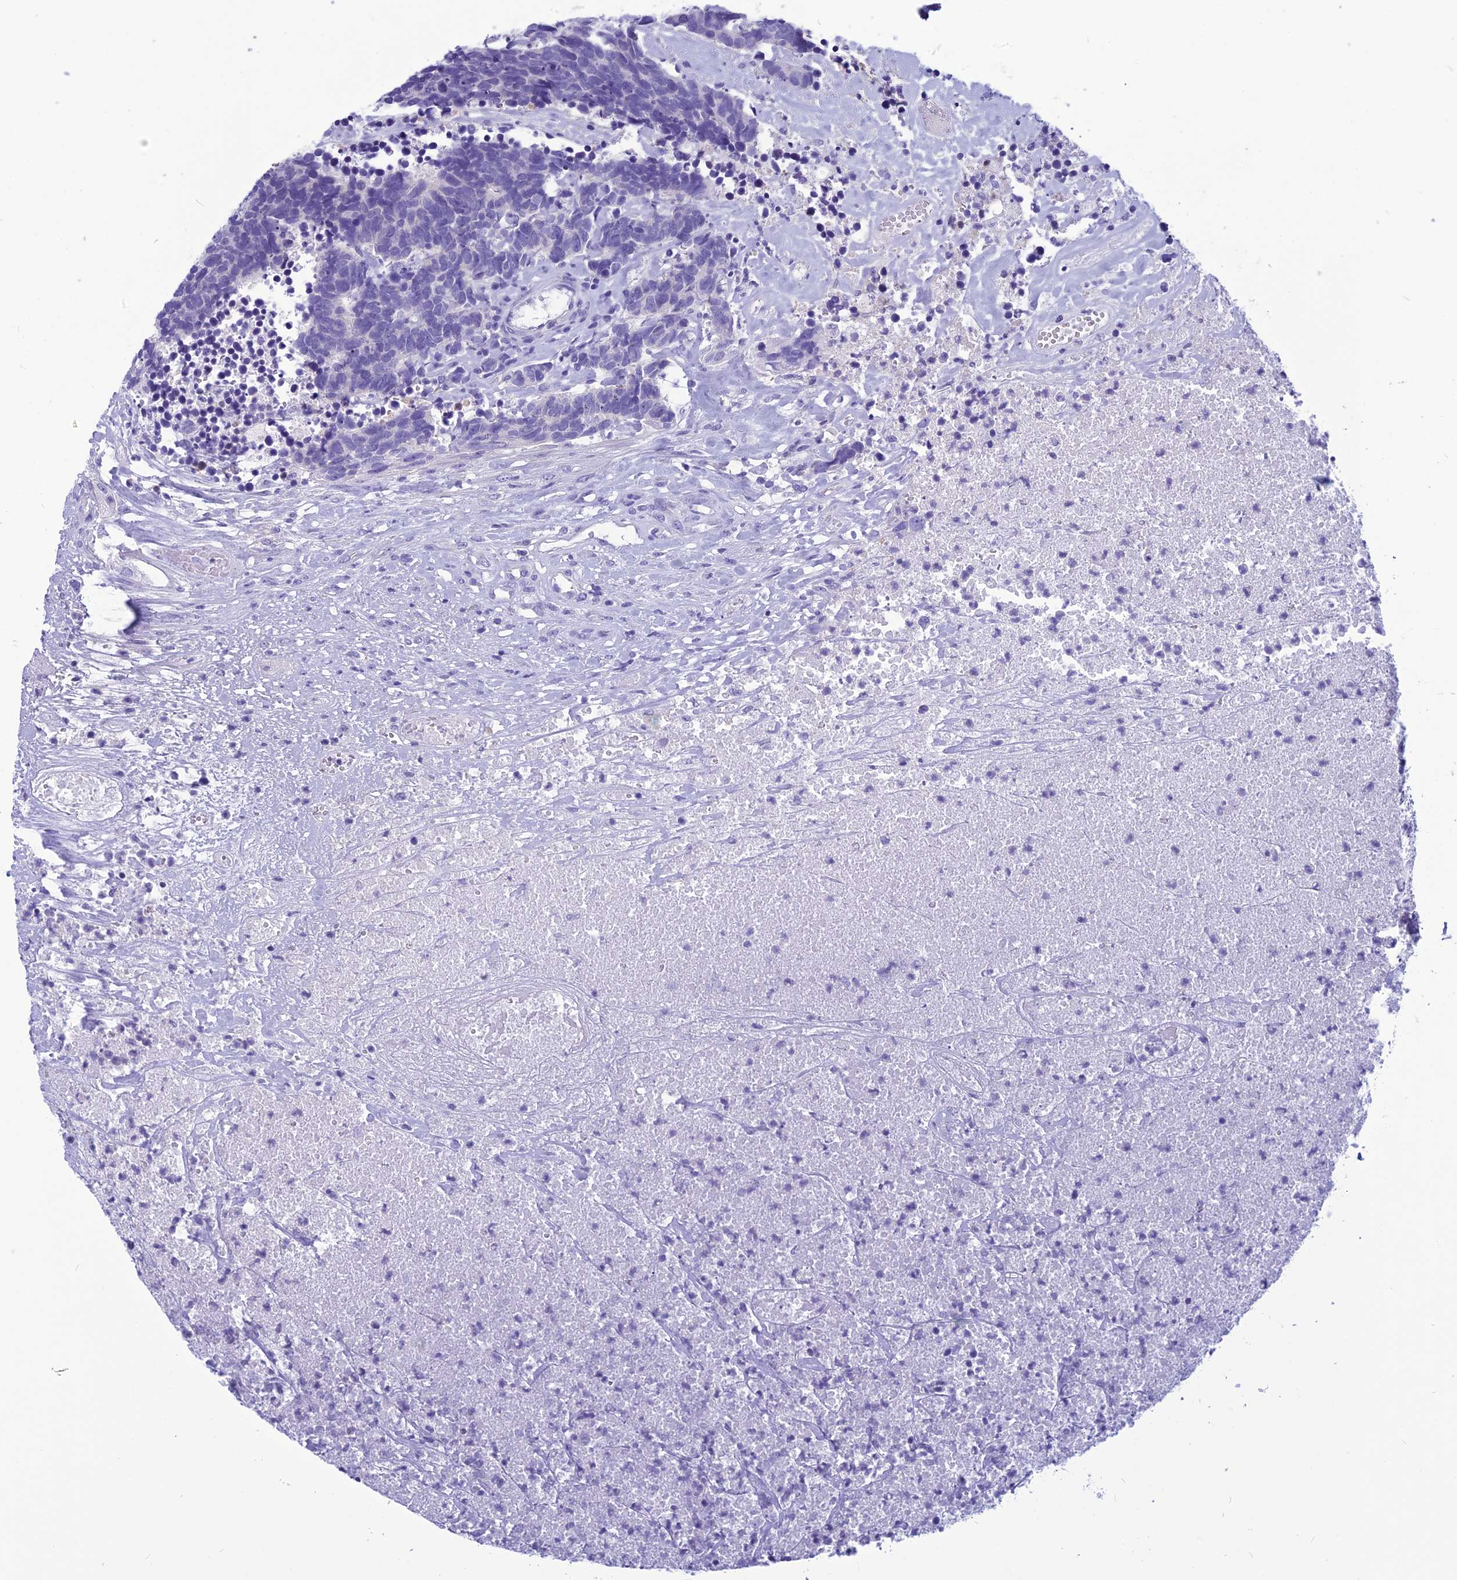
{"staining": {"intensity": "negative", "quantity": "none", "location": "none"}, "tissue": "carcinoid", "cell_type": "Tumor cells", "image_type": "cancer", "snomed": [{"axis": "morphology", "description": "Carcinoma, NOS"}, {"axis": "morphology", "description": "Carcinoid, malignant, NOS"}, {"axis": "topography", "description": "Urinary bladder"}], "caption": "IHC photomicrograph of neoplastic tissue: carcinoid (malignant) stained with DAB (3,3'-diaminobenzidine) displays no significant protein positivity in tumor cells. The staining is performed using DAB (3,3'-diaminobenzidine) brown chromogen with nuclei counter-stained in using hematoxylin.", "gene": "BBS2", "patient": {"sex": "male", "age": 57}}